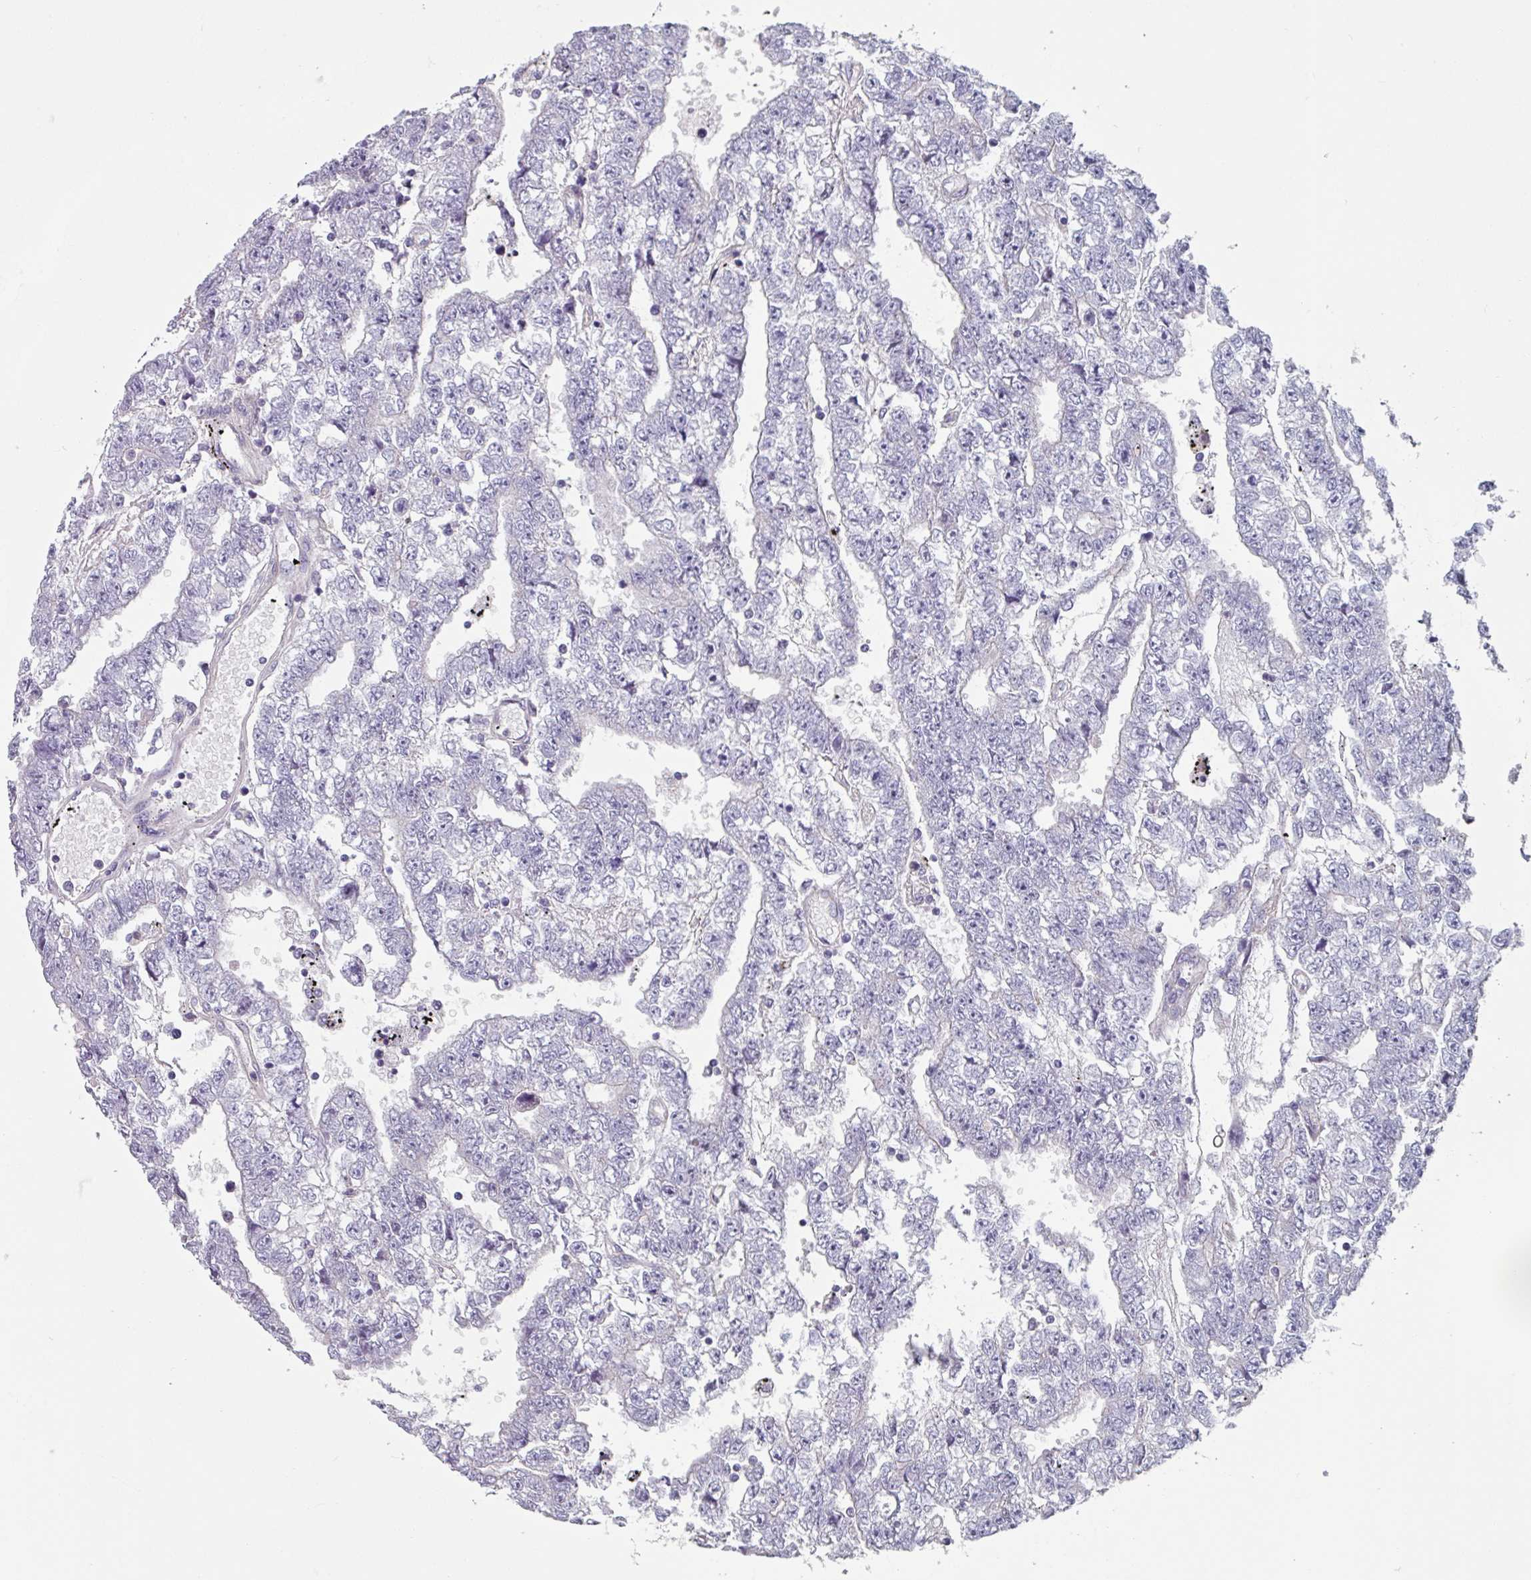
{"staining": {"intensity": "negative", "quantity": "none", "location": "none"}, "tissue": "testis cancer", "cell_type": "Tumor cells", "image_type": "cancer", "snomed": [{"axis": "morphology", "description": "Carcinoma, Embryonal, NOS"}, {"axis": "topography", "description": "Testis"}], "caption": "Embryonal carcinoma (testis) stained for a protein using immunohistochemistry shows no expression tumor cells.", "gene": "TMEM132A", "patient": {"sex": "male", "age": 25}}